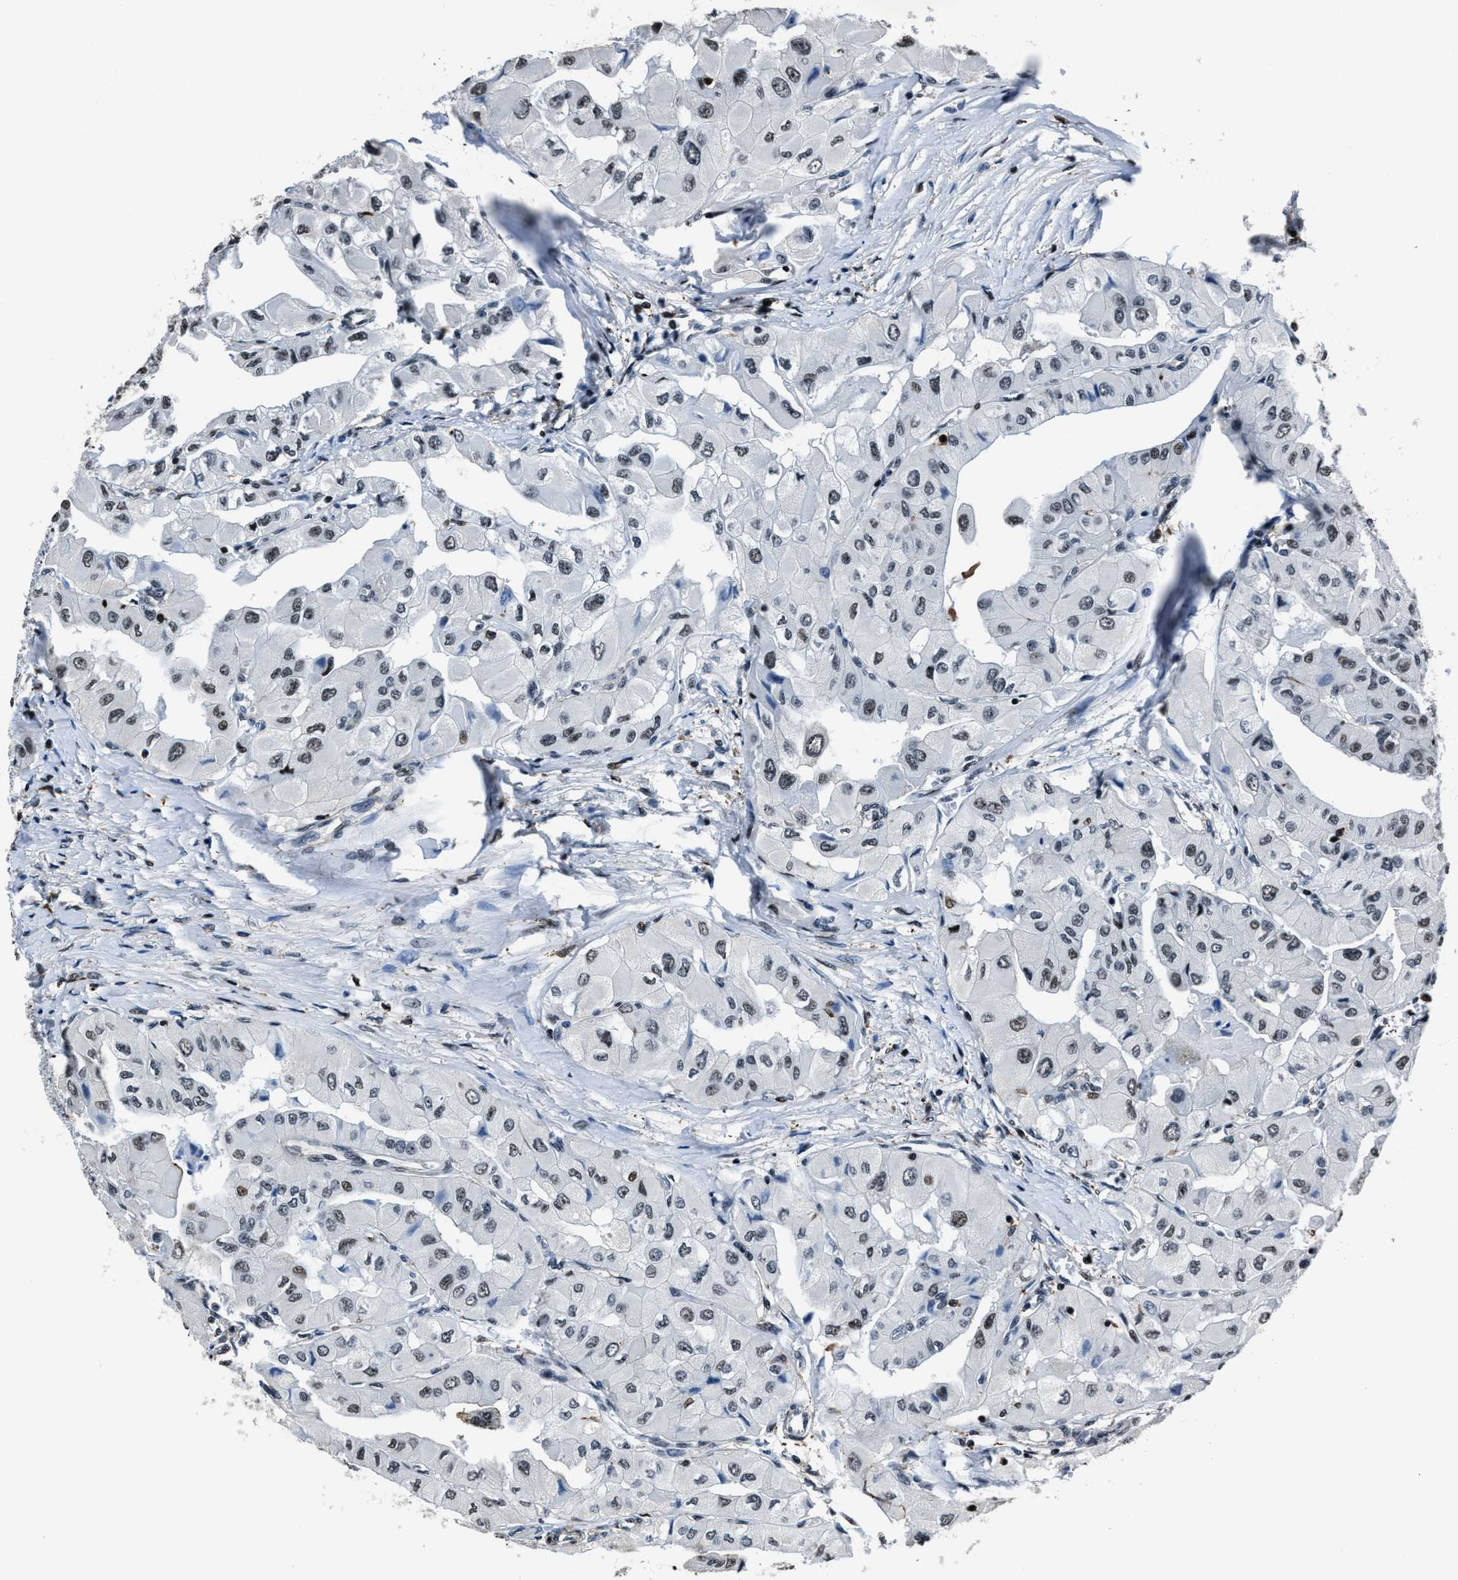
{"staining": {"intensity": "weak", "quantity": "25%-75%", "location": "nuclear"}, "tissue": "thyroid cancer", "cell_type": "Tumor cells", "image_type": "cancer", "snomed": [{"axis": "morphology", "description": "Papillary adenocarcinoma, NOS"}, {"axis": "topography", "description": "Thyroid gland"}], "caption": "Immunohistochemistry (IHC) photomicrograph of neoplastic tissue: thyroid cancer (papillary adenocarcinoma) stained using IHC reveals low levels of weak protein expression localized specifically in the nuclear of tumor cells, appearing as a nuclear brown color.", "gene": "PPIE", "patient": {"sex": "female", "age": 59}}